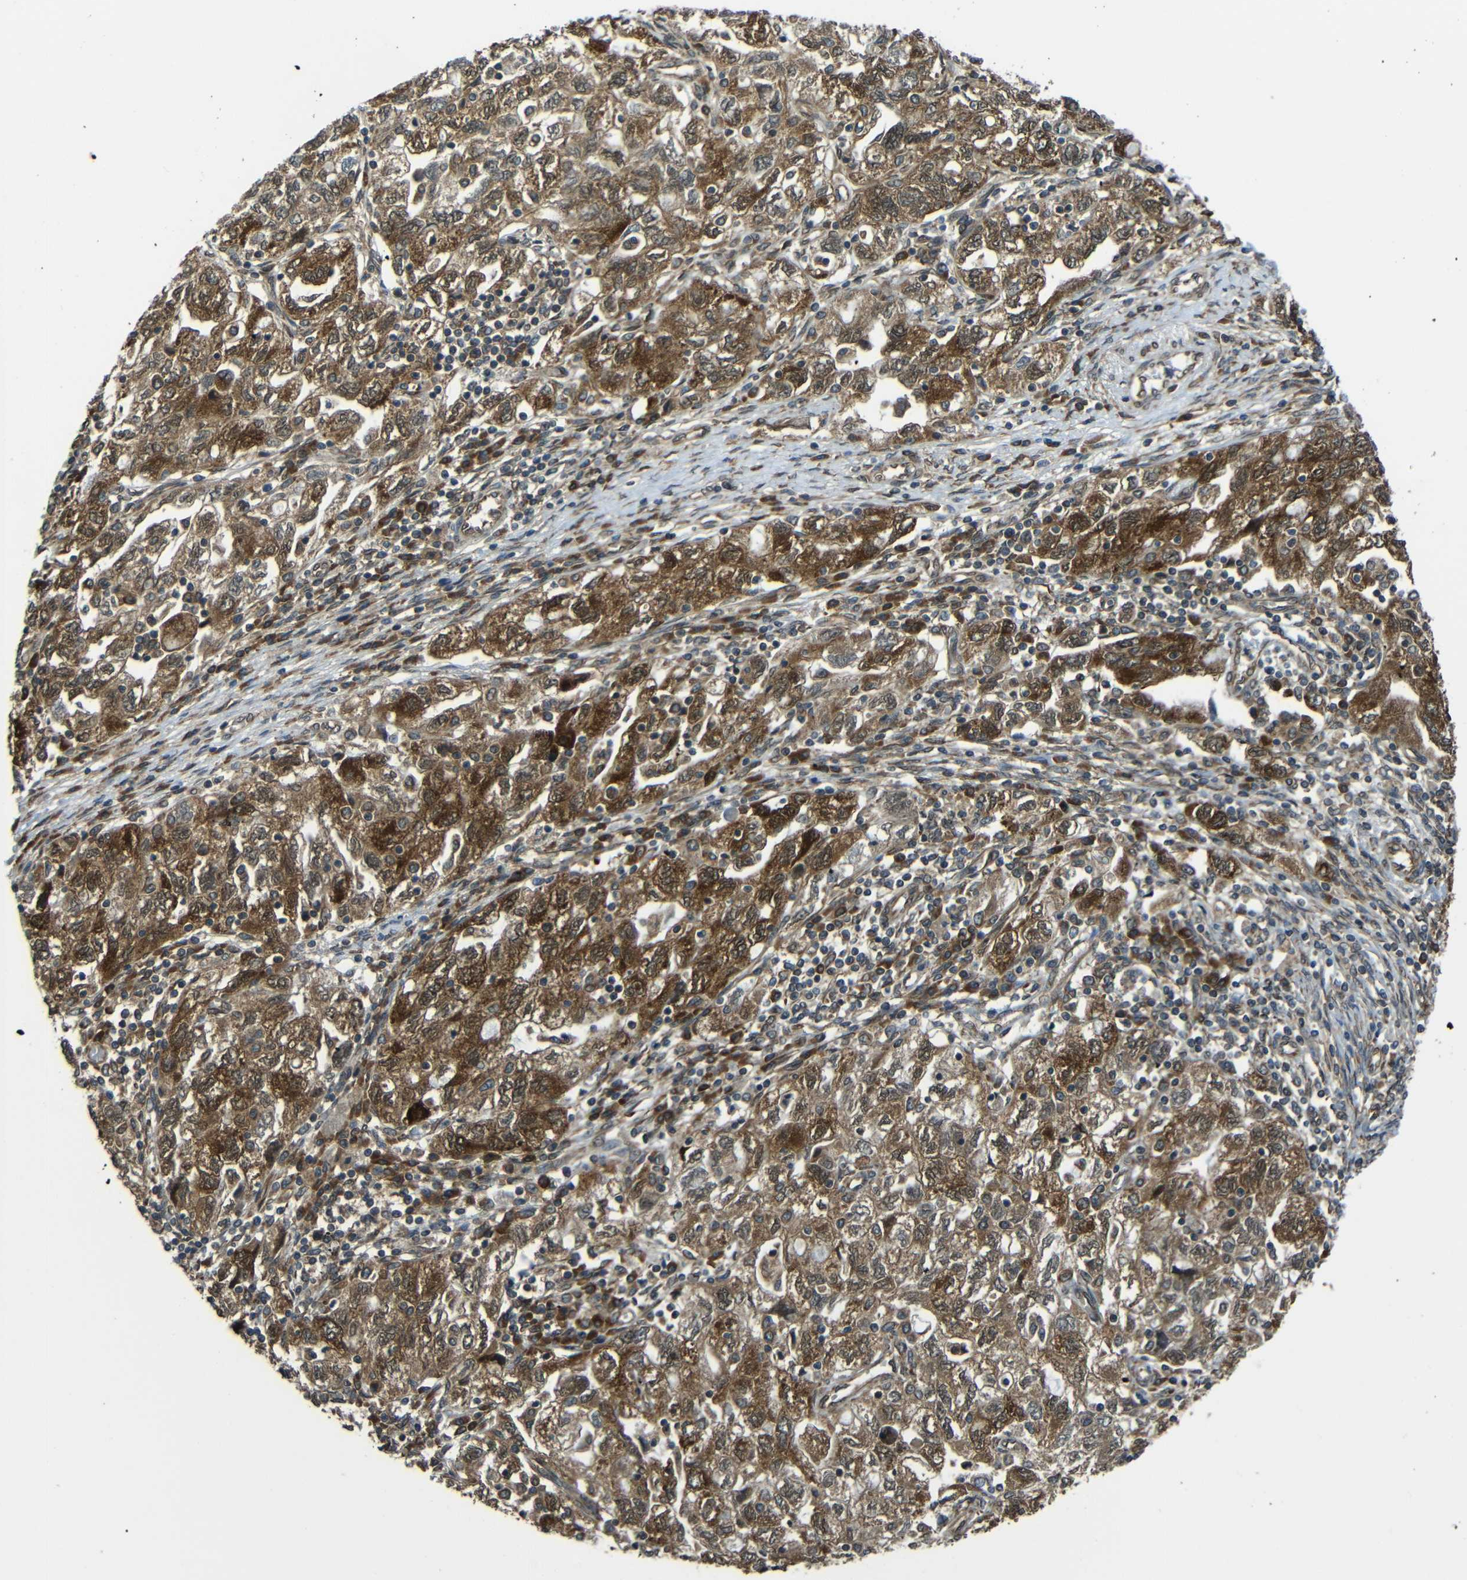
{"staining": {"intensity": "moderate", "quantity": ">75%", "location": "cytoplasmic/membranous"}, "tissue": "ovarian cancer", "cell_type": "Tumor cells", "image_type": "cancer", "snomed": [{"axis": "morphology", "description": "Carcinoma, NOS"}, {"axis": "morphology", "description": "Cystadenocarcinoma, serous, NOS"}, {"axis": "topography", "description": "Ovary"}], "caption": "Protein staining displays moderate cytoplasmic/membranous expression in about >75% of tumor cells in ovarian cancer (serous cystadenocarcinoma). The protein of interest is stained brown, and the nuclei are stained in blue (DAB (3,3'-diaminobenzidine) IHC with brightfield microscopy, high magnification).", "gene": "VAPB", "patient": {"sex": "female", "age": 69}}